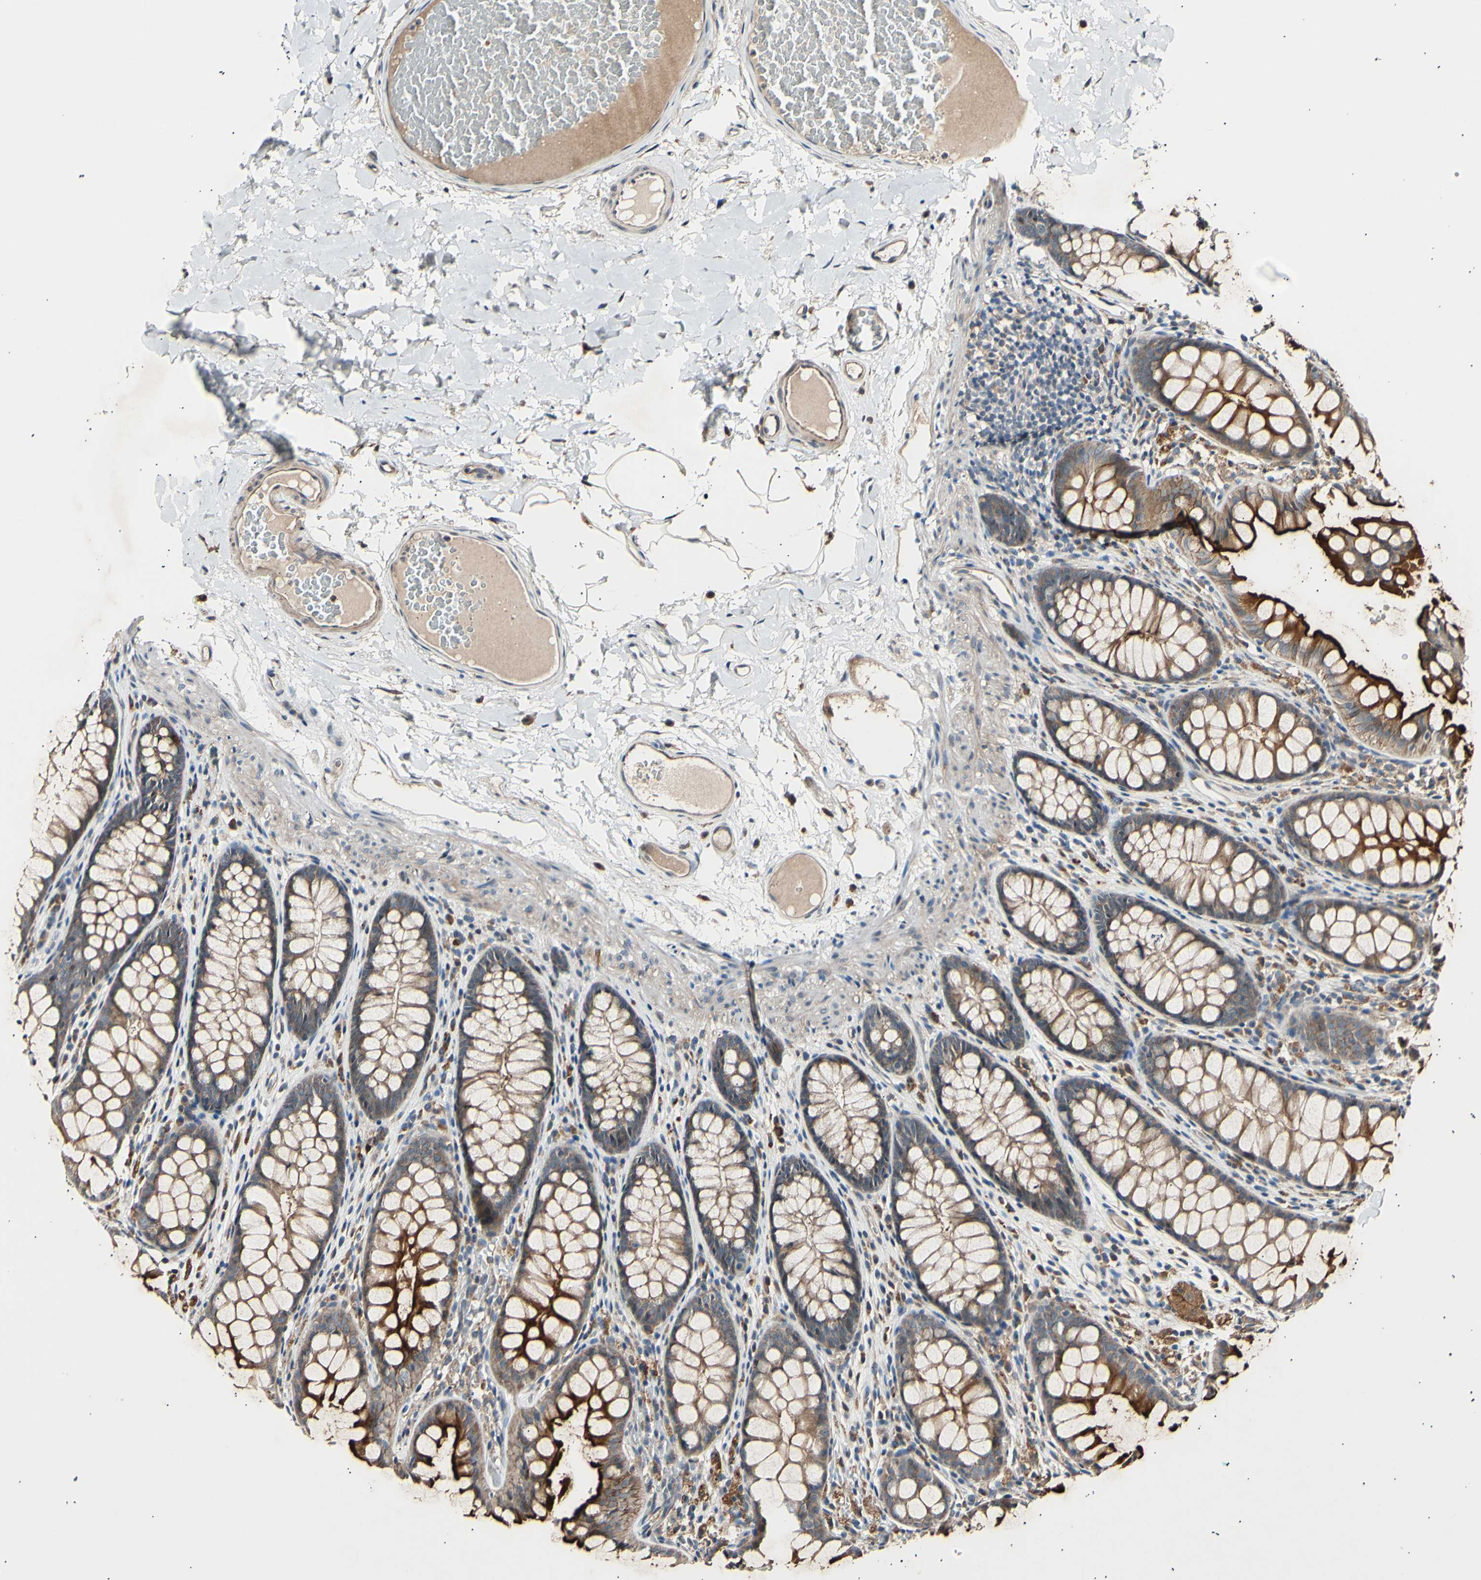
{"staining": {"intensity": "moderate", "quantity": "25%-75%", "location": "cytoplasmic/membranous"}, "tissue": "colon", "cell_type": "Endothelial cells", "image_type": "normal", "snomed": [{"axis": "morphology", "description": "Normal tissue, NOS"}, {"axis": "topography", "description": "Colon"}], "caption": "An IHC histopathology image of unremarkable tissue is shown. Protein staining in brown labels moderate cytoplasmic/membranous positivity in colon within endothelial cells. (DAB = brown stain, brightfield microscopy at high magnification).", "gene": "ITGA6", "patient": {"sex": "female", "age": 55}}